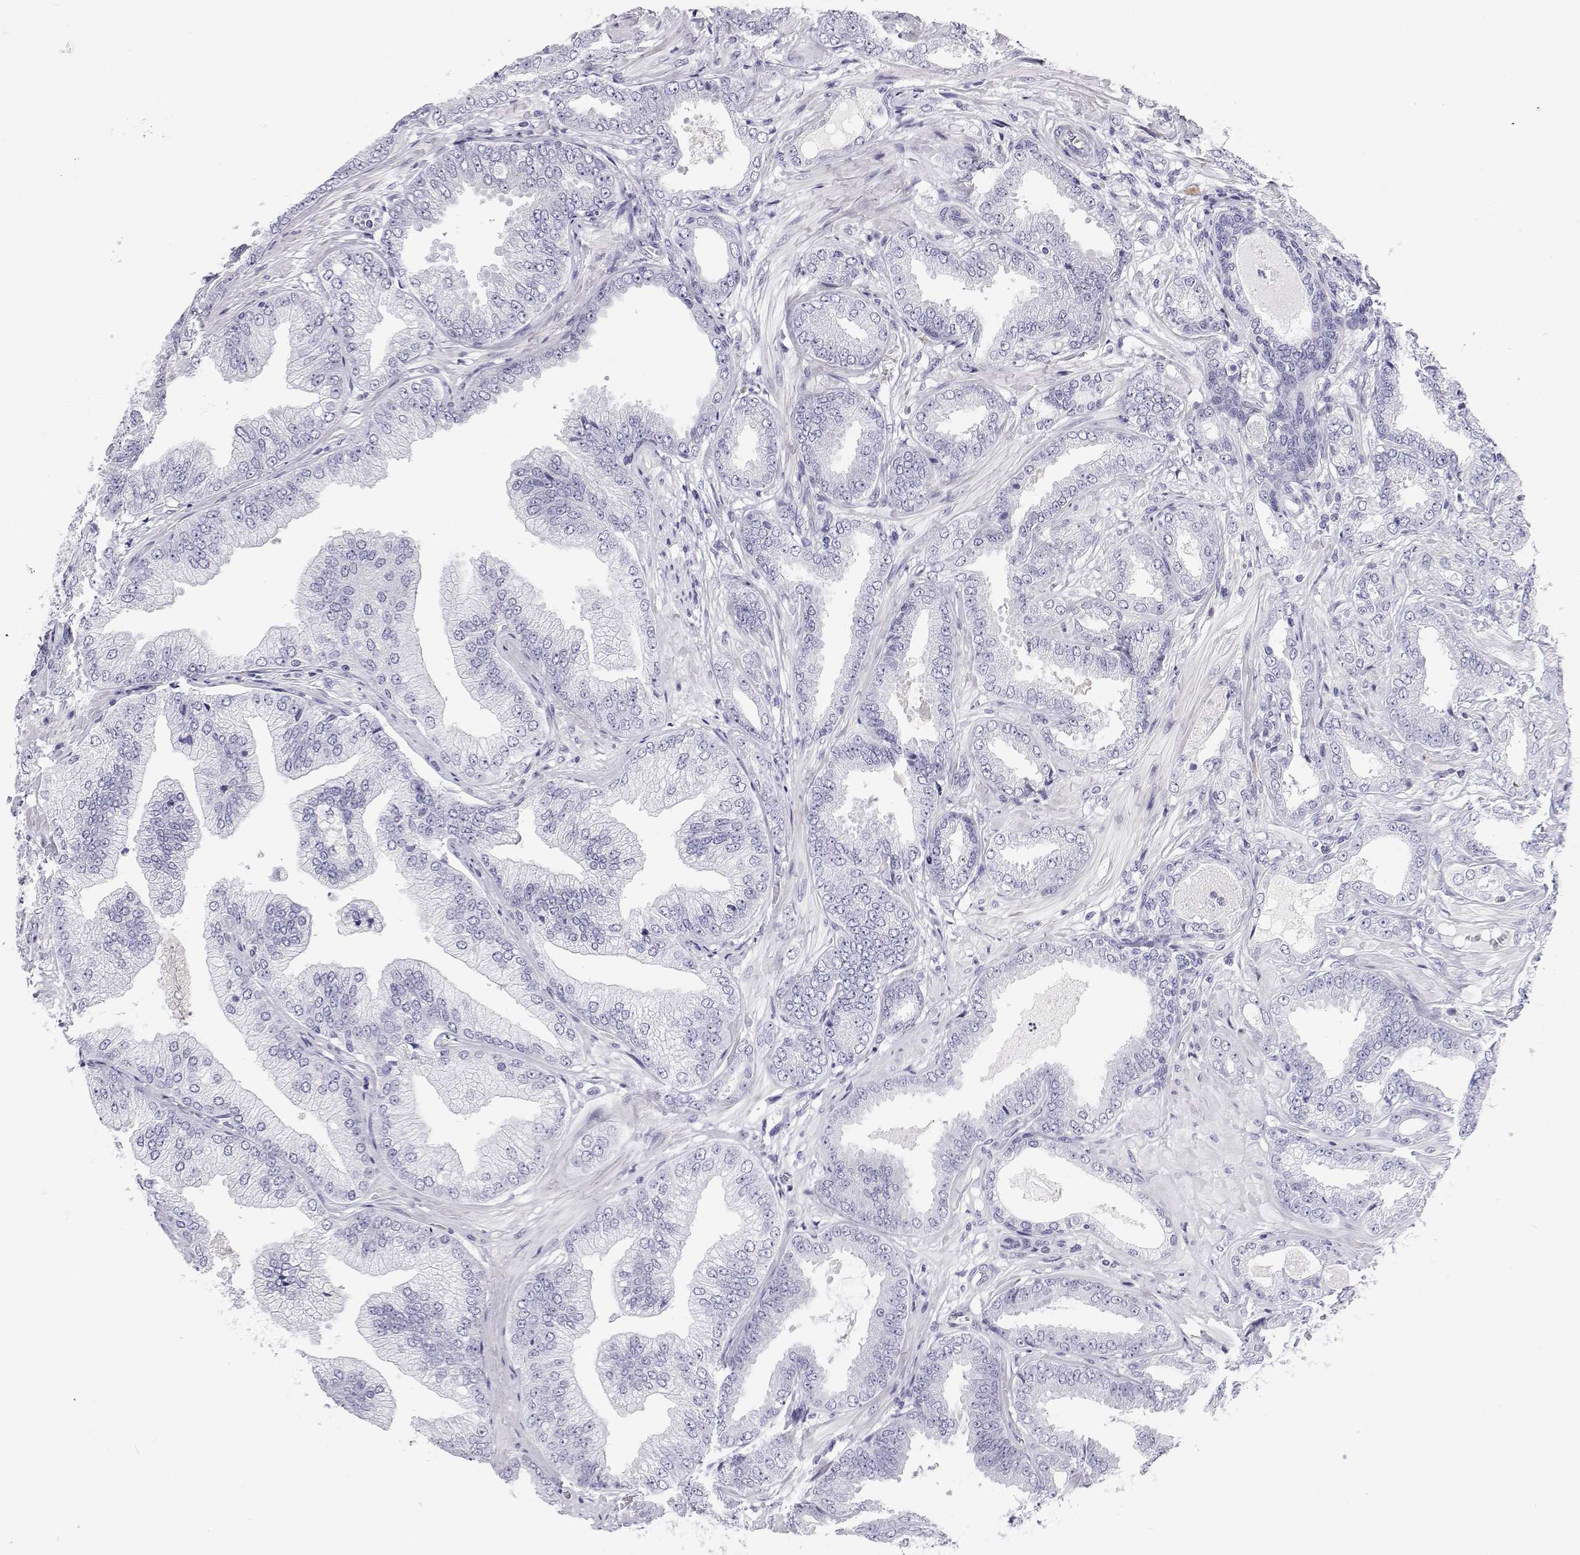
{"staining": {"intensity": "negative", "quantity": "none", "location": "none"}, "tissue": "prostate cancer", "cell_type": "Tumor cells", "image_type": "cancer", "snomed": [{"axis": "morphology", "description": "Adenocarcinoma, Low grade"}, {"axis": "topography", "description": "Prostate"}], "caption": "Tumor cells are negative for brown protein staining in prostate low-grade adenocarcinoma.", "gene": "BHMT", "patient": {"sex": "male", "age": 55}}